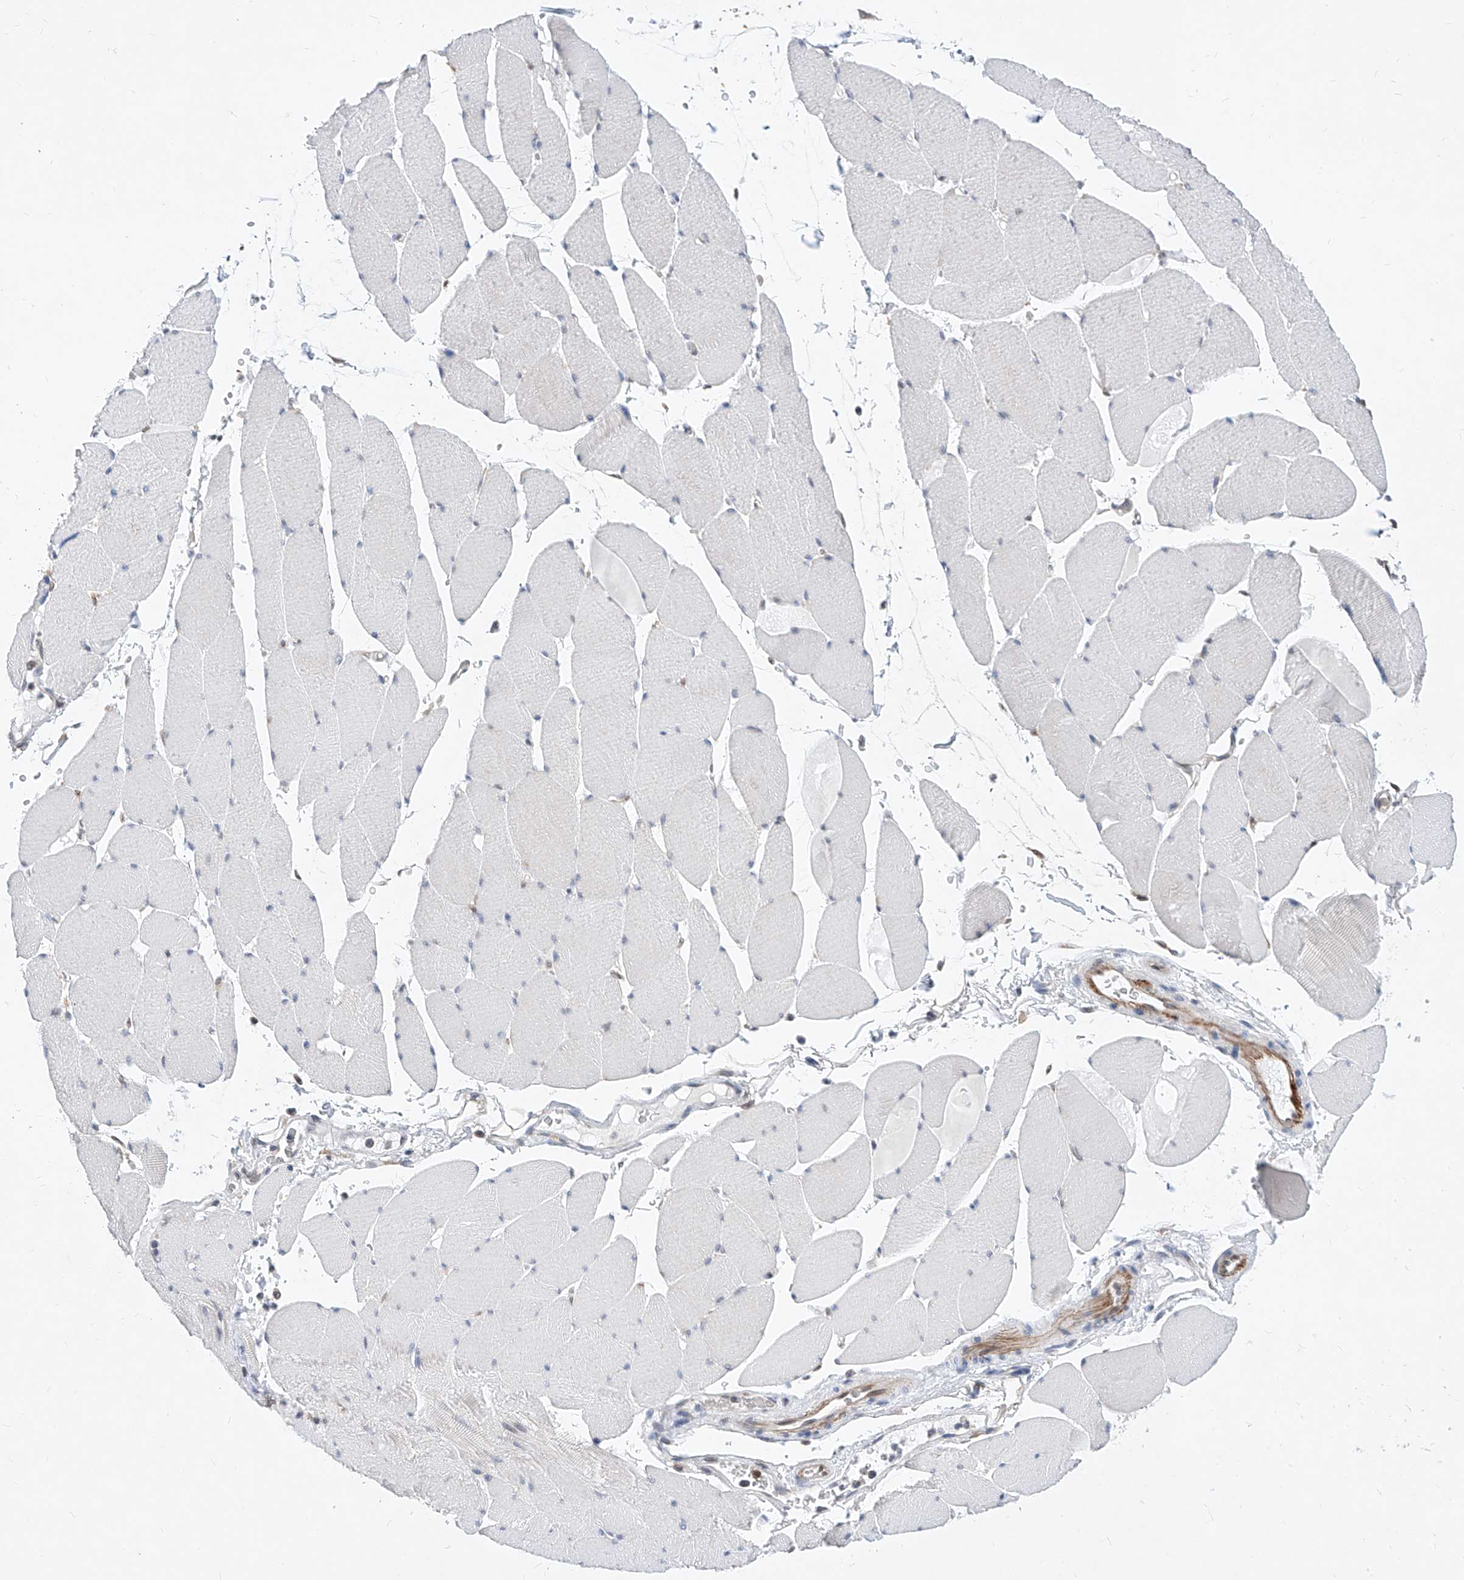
{"staining": {"intensity": "negative", "quantity": "none", "location": "none"}, "tissue": "skeletal muscle", "cell_type": "Myocytes", "image_type": "normal", "snomed": [{"axis": "morphology", "description": "Normal tissue, NOS"}, {"axis": "topography", "description": "Skeletal muscle"}, {"axis": "topography", "description": "Head-Neck"}], "caption": "Immunohistochemistry (IHC) image of unremarkable skeletal muscle: skeletal muscle stained with DAB reveals no significant protein expression in myocytes.", "gene": "MX2", "patient": {"sex": "male", "age": 66}}